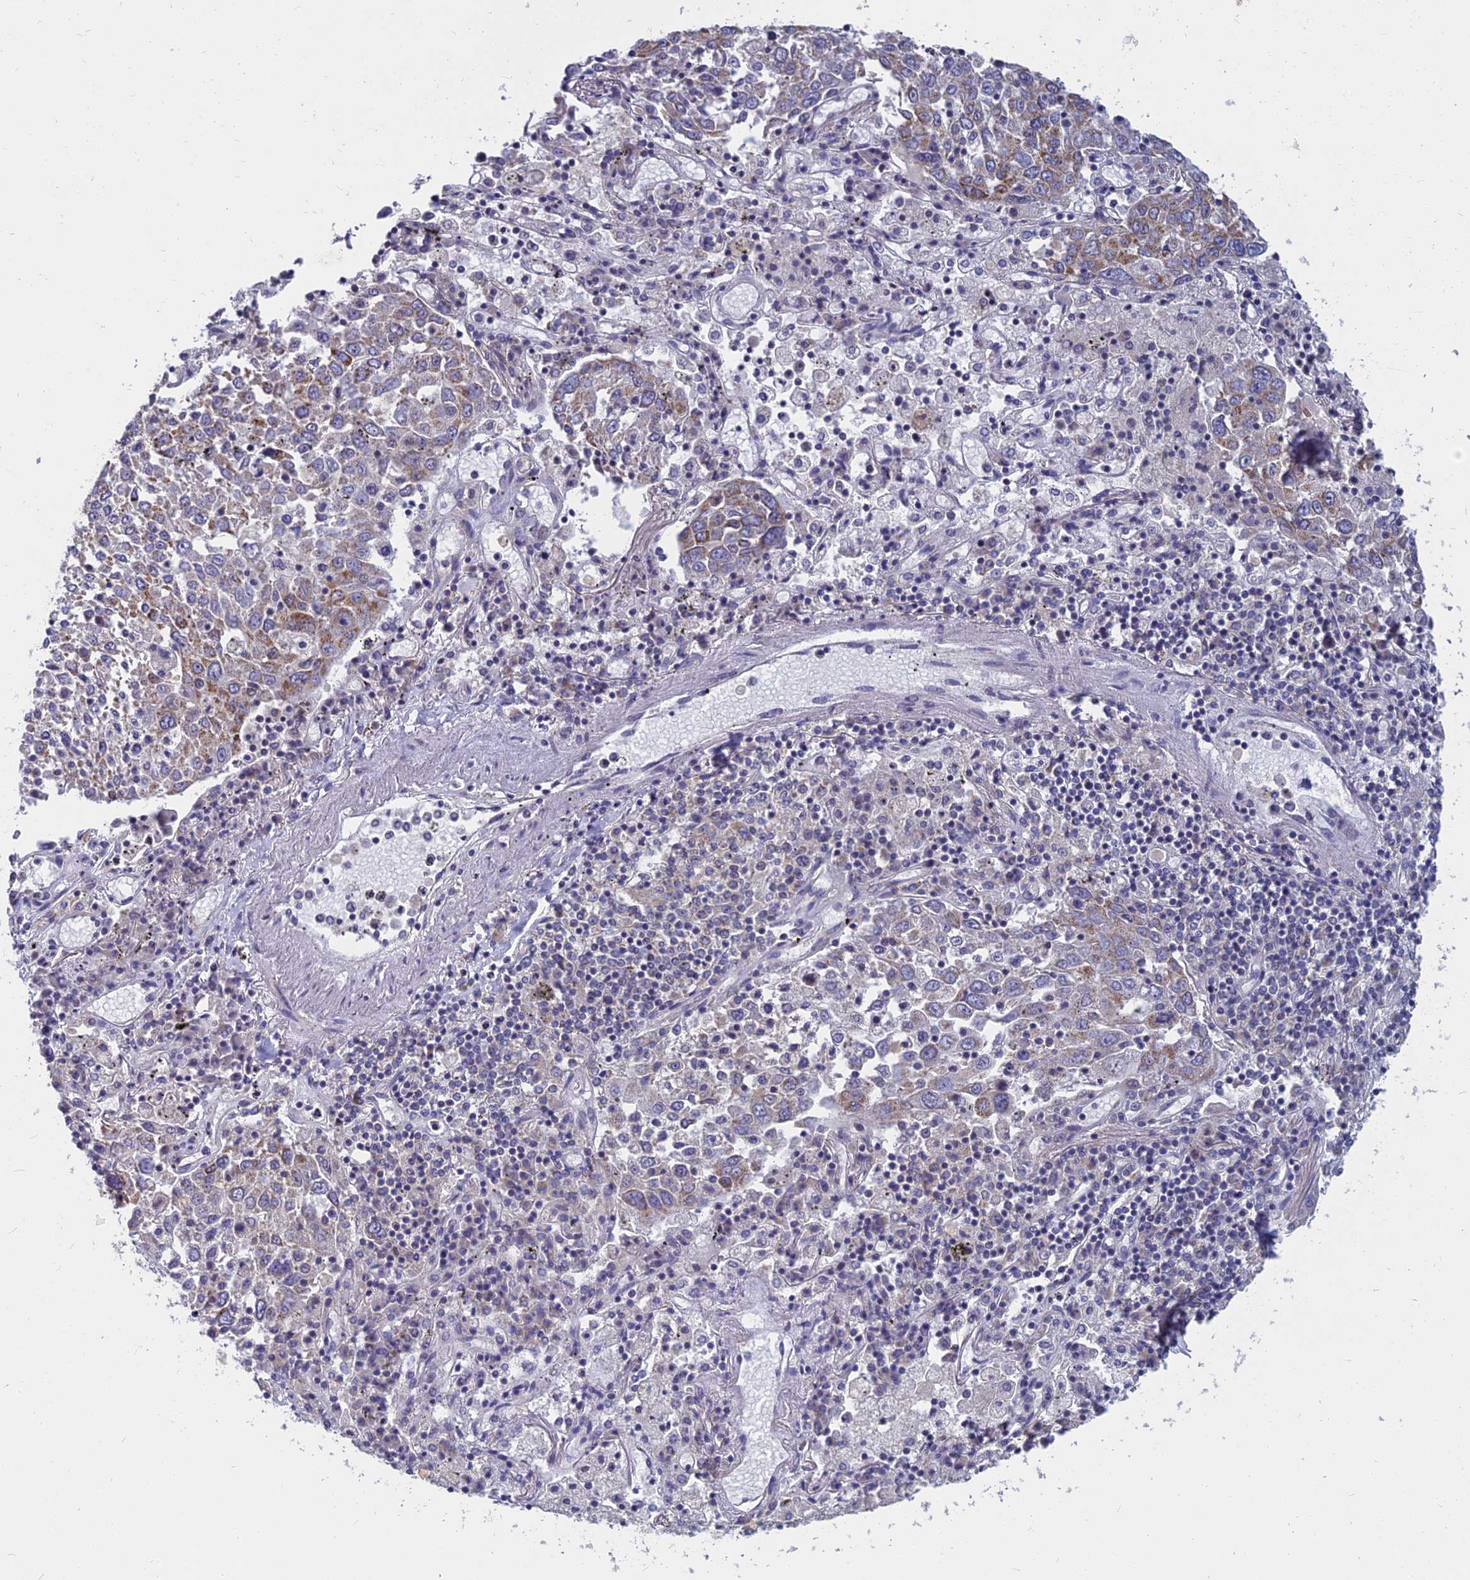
{"staining": {"intensity": "moderate", "quantity": "25%-75%", "location": "cytoplasmic/membranous"}, "tissue": "lung cancer", "cell_type": "Tumor cells", "image_type": "cancer", "snomed": [{"axis": "morphology", "description": "Squamous cell carcinoma, NOS"}, {"axis": "topography", "description": "Lung"}], "caption": "Protein expression analysis of human lung cancer reveals moderate cytoplasmic/membranous staining in about 25%-75% of tumor cells.", "gene": "COX20", "patient": {"sex": "male", "age": 65}}